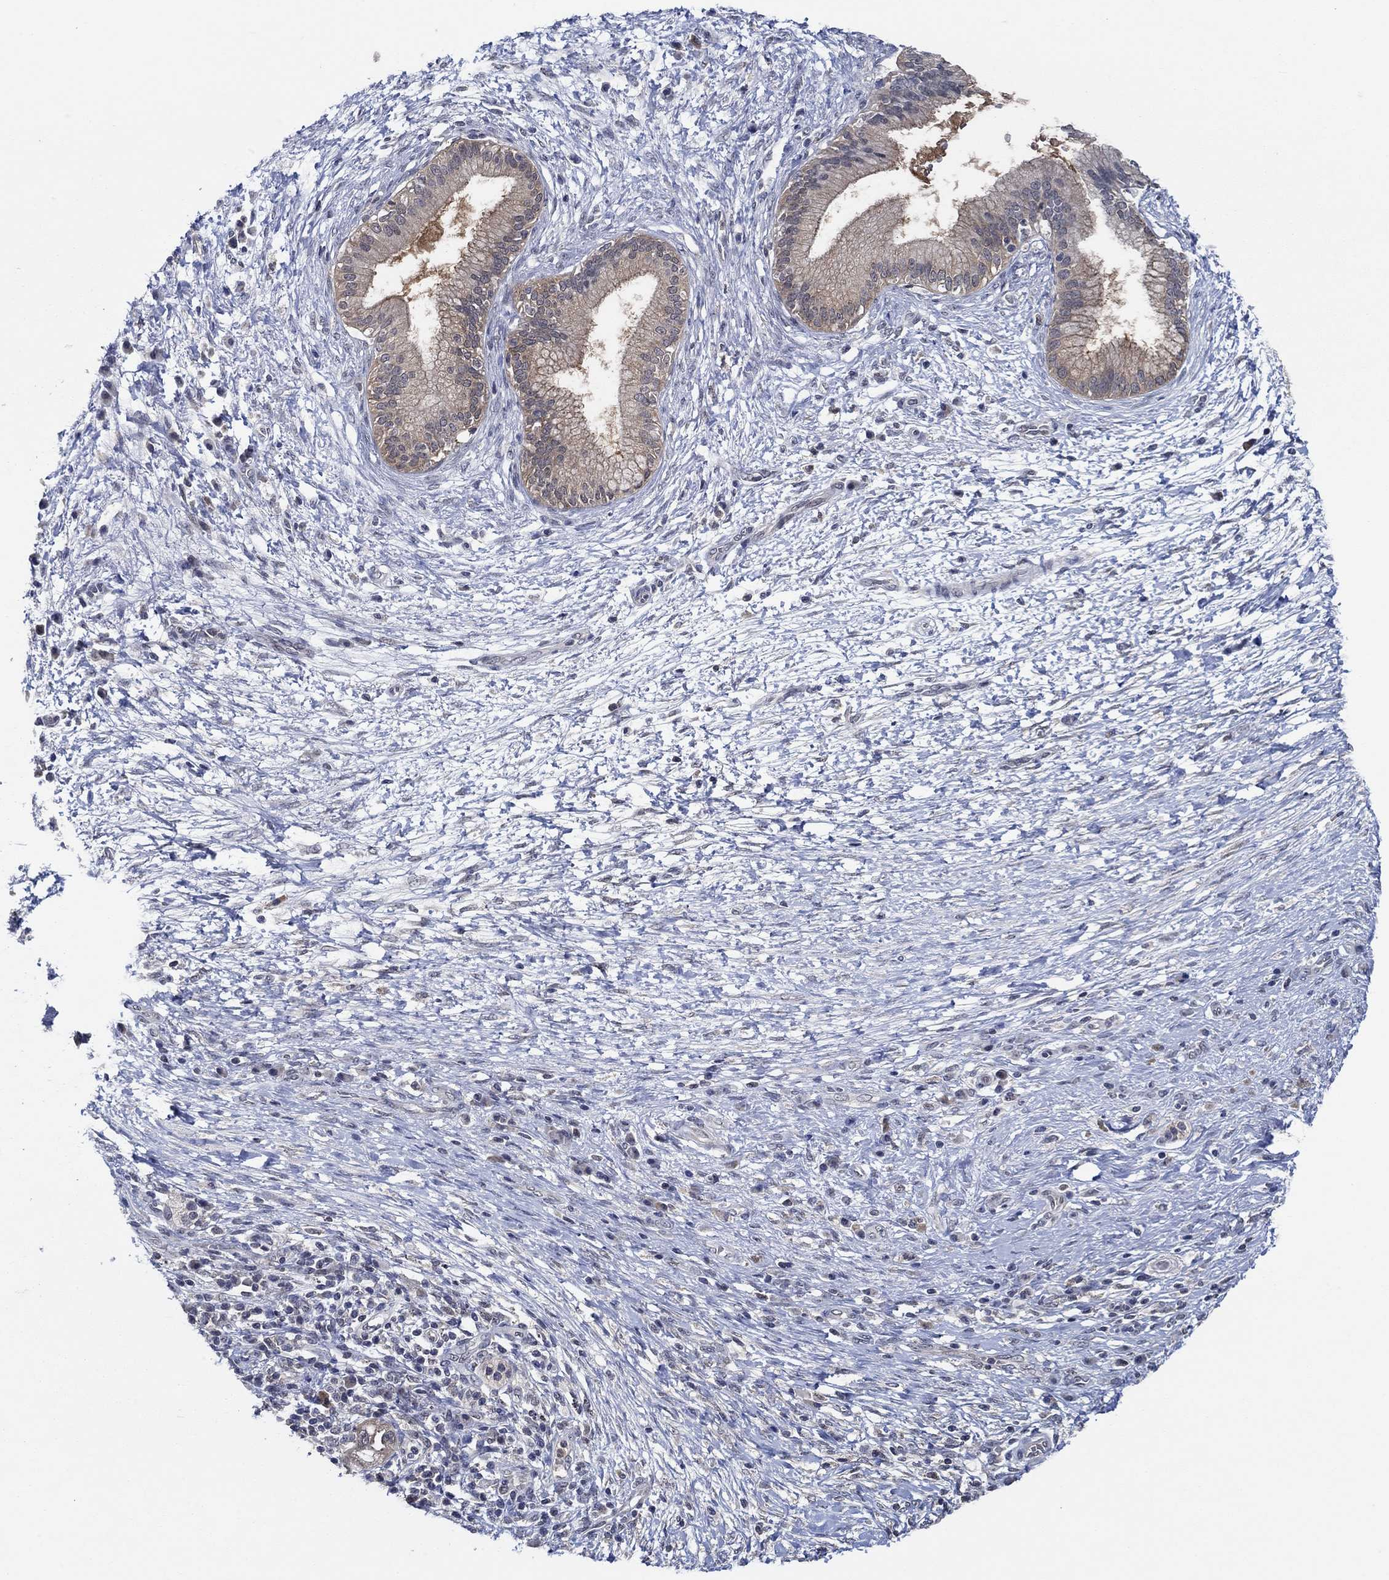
{"staining": {"intensity": "moderate", "quantity": "<25%", "location": "cytoplasmic/membranous"}, "tissue": "pancreatic cancer", "cell_type": "Tumor cells", "image_type": "cancer", "snomed": [{"axis": "morphology", "description": "Adenocarcinoma, NOS"}, {"axis": "topography", "description": "Pancreas"}], "caption": "Immunohistochemistry staining of pancreatic cancer, which exhibits low levels of moderate cytoplasmic/membranous expression in approximately <25% of tumor cells indicating moderate cytoplasmic/membranous protein expression. The staining was performed using DAB (3,3'-diaminobenzidine) (brown) for protein detection and nuclei were counterstained in hematoxylin (blue).", "gene": "DACT1", "patient": {"sex": "female", "age": 72}}